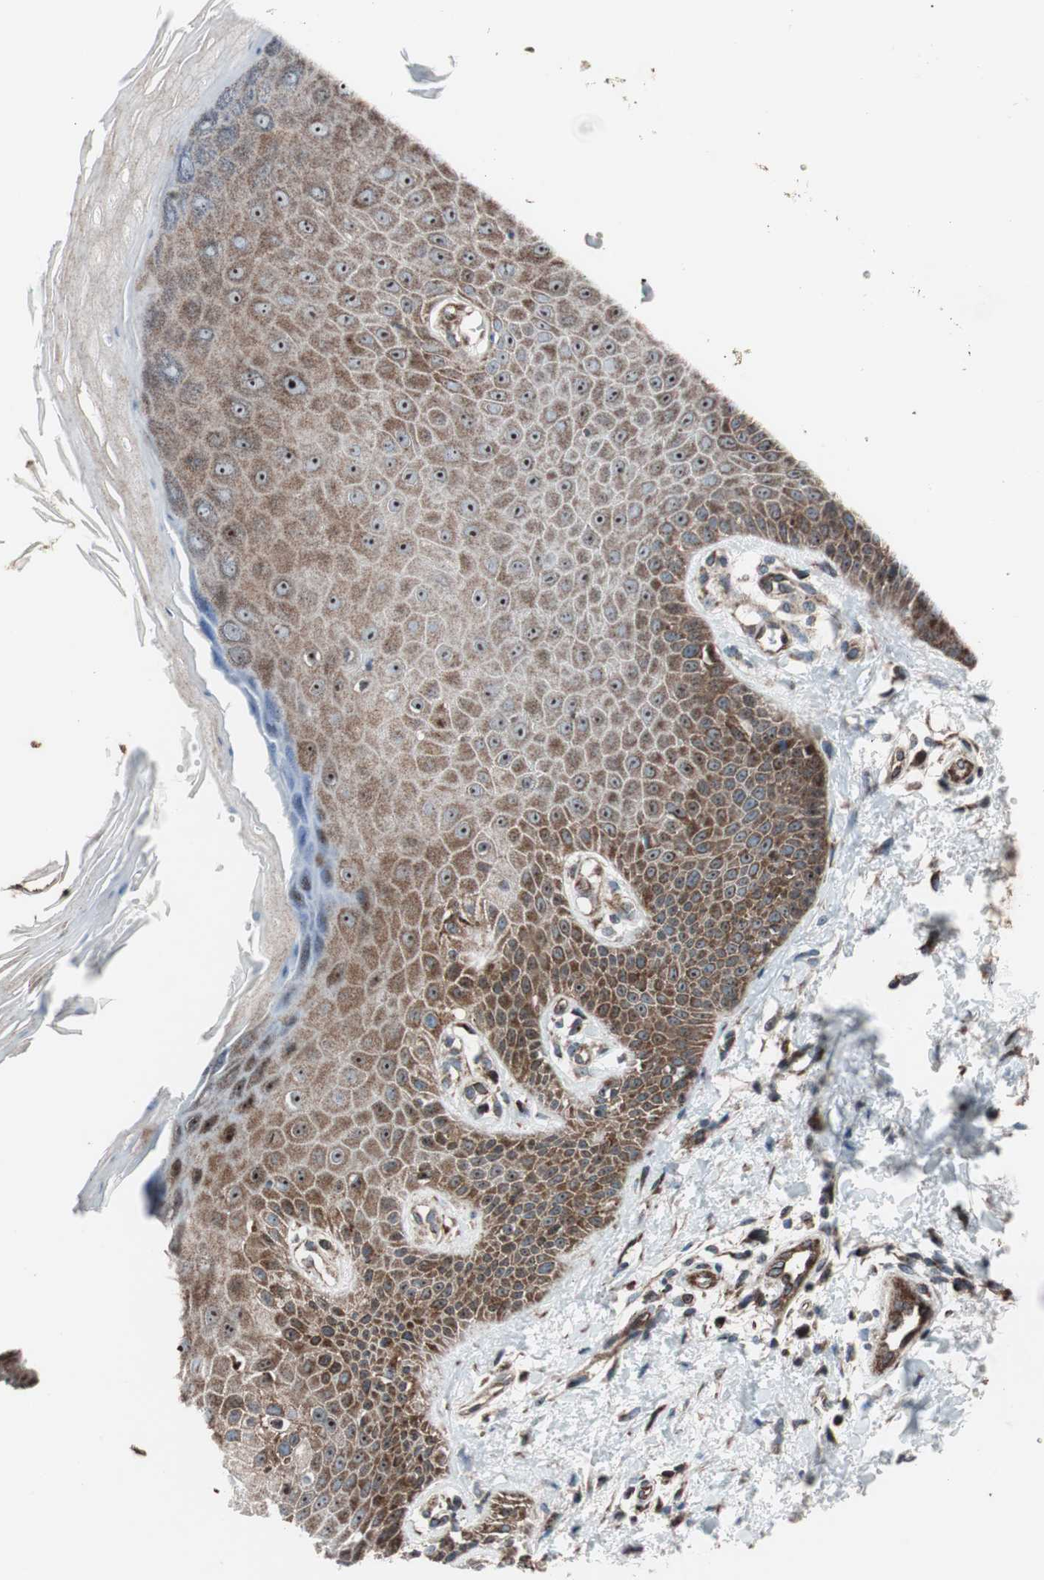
{"staining": {"intensity": "moderate", "quantity": ">75%", "location": "cytoplasmic/membranous"}, "tissue": "skin", "cell_type": "Fibroblasts", "image_type": "normal", "snomed": [{"axis": "morphology", "description": "Normal tissue, NOS"}, {"axis": "topography", "description": "Skin"}], "caption": "High-power microscopy captured an immunohistochemistry histopathology image of normal skin, revealing moderate cytoplasmic/membranous expression in about >75% of fibroblasts.", "gene": "CCL14", "patient": {"sex": "male", "age": 26}}